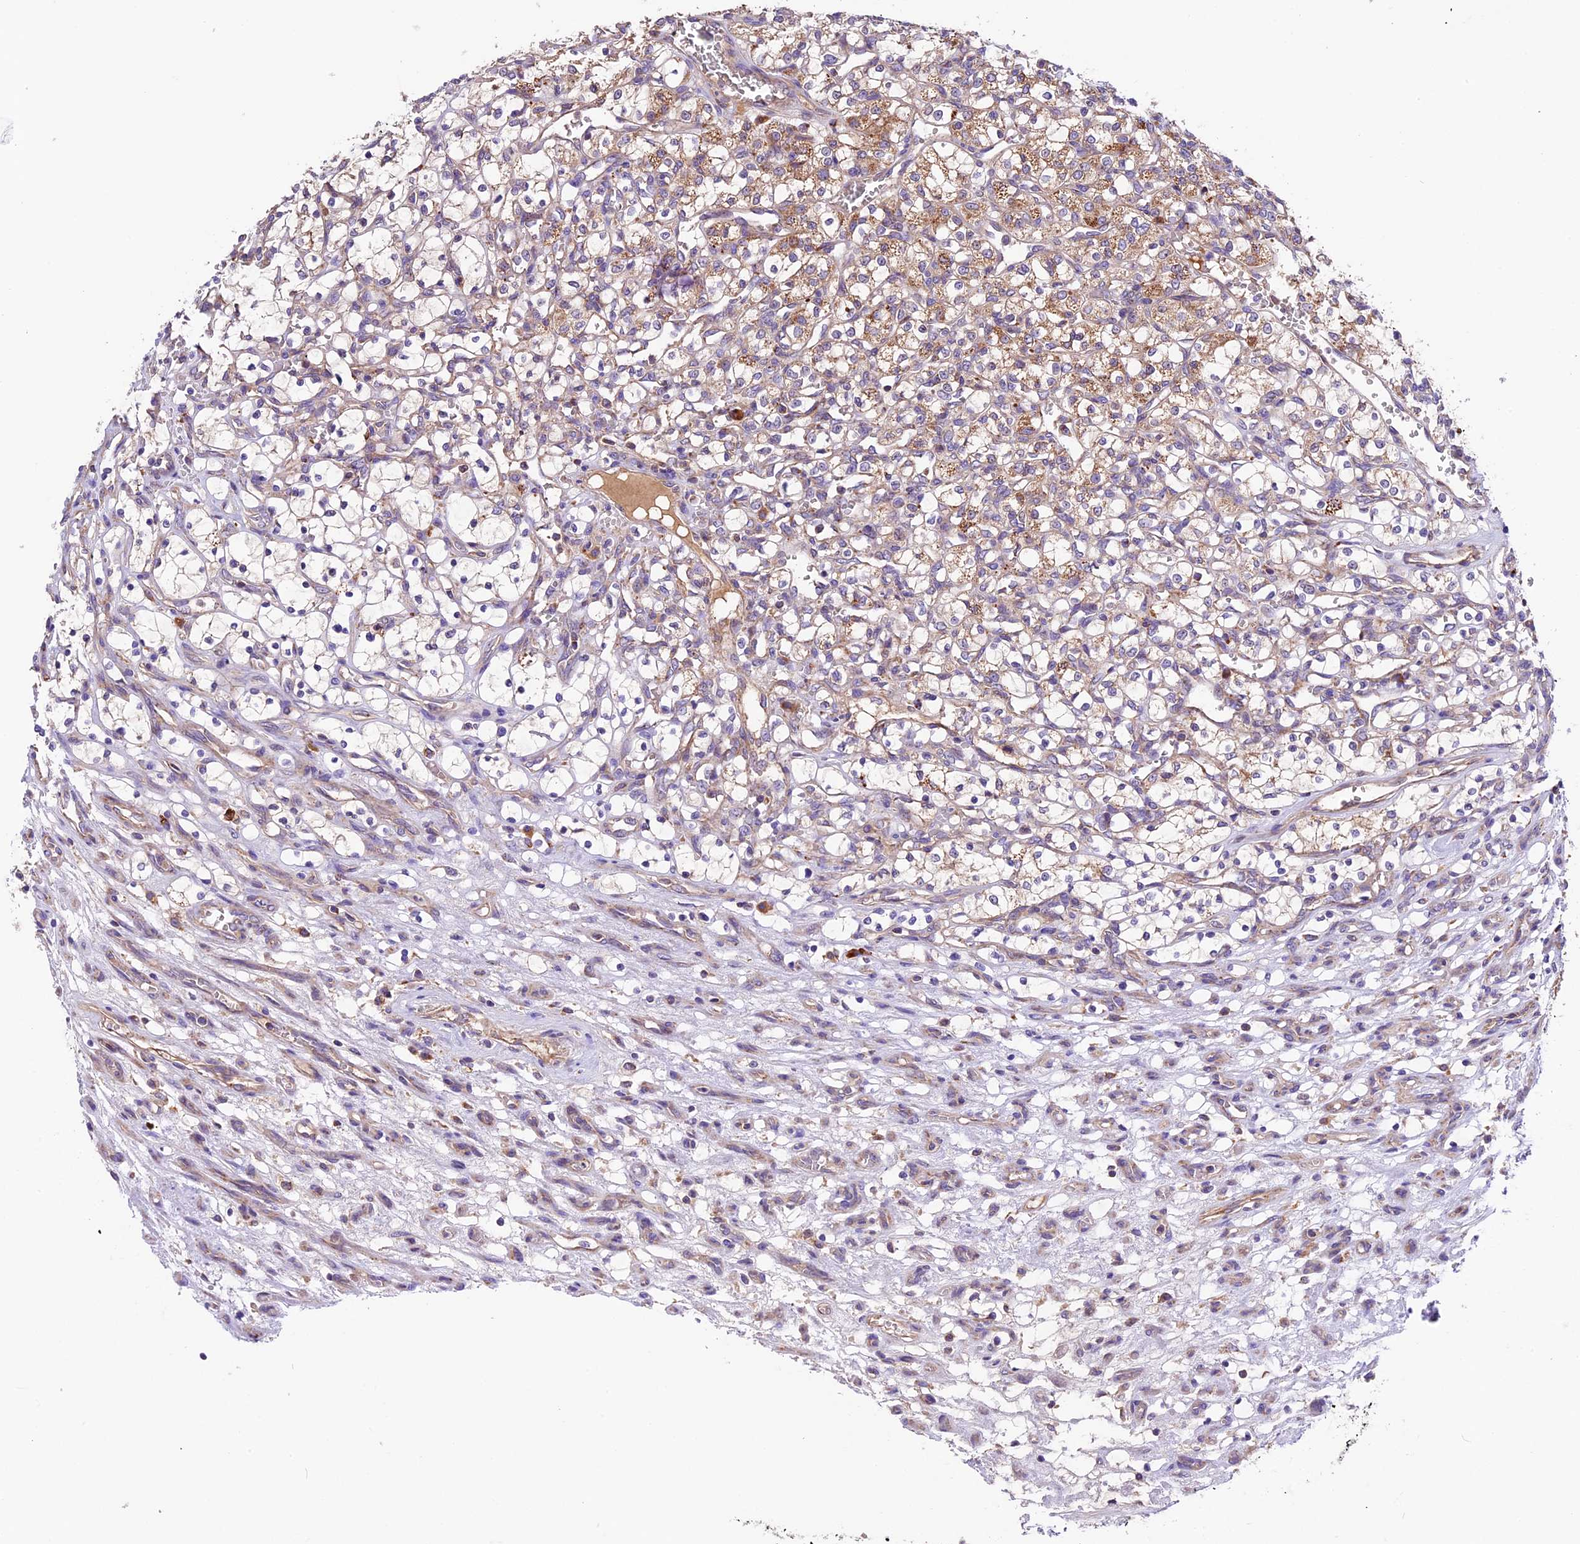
{"staining": {"intensity": "moderate", "quantity": "<25%", "location": "cytoplasmic/membranous"}, "tissue": "renal cancer", "cell_type": "Tumor cells", "image_type": "cancer", "snomed": [{"axis": "morphology", "description": "Adenocarcinoma, NOS"}, {"axis": "topography", "description": "Kidney"}], "caption": "Human renal cancer (adenocarcinoma) stained for a protein (brown) exhibits moderate cytoplasmic/membranous positive staining in about <25% of tumor cells.", "gene": "METTL22", "patient": {"sex": "female", "age": 69}}